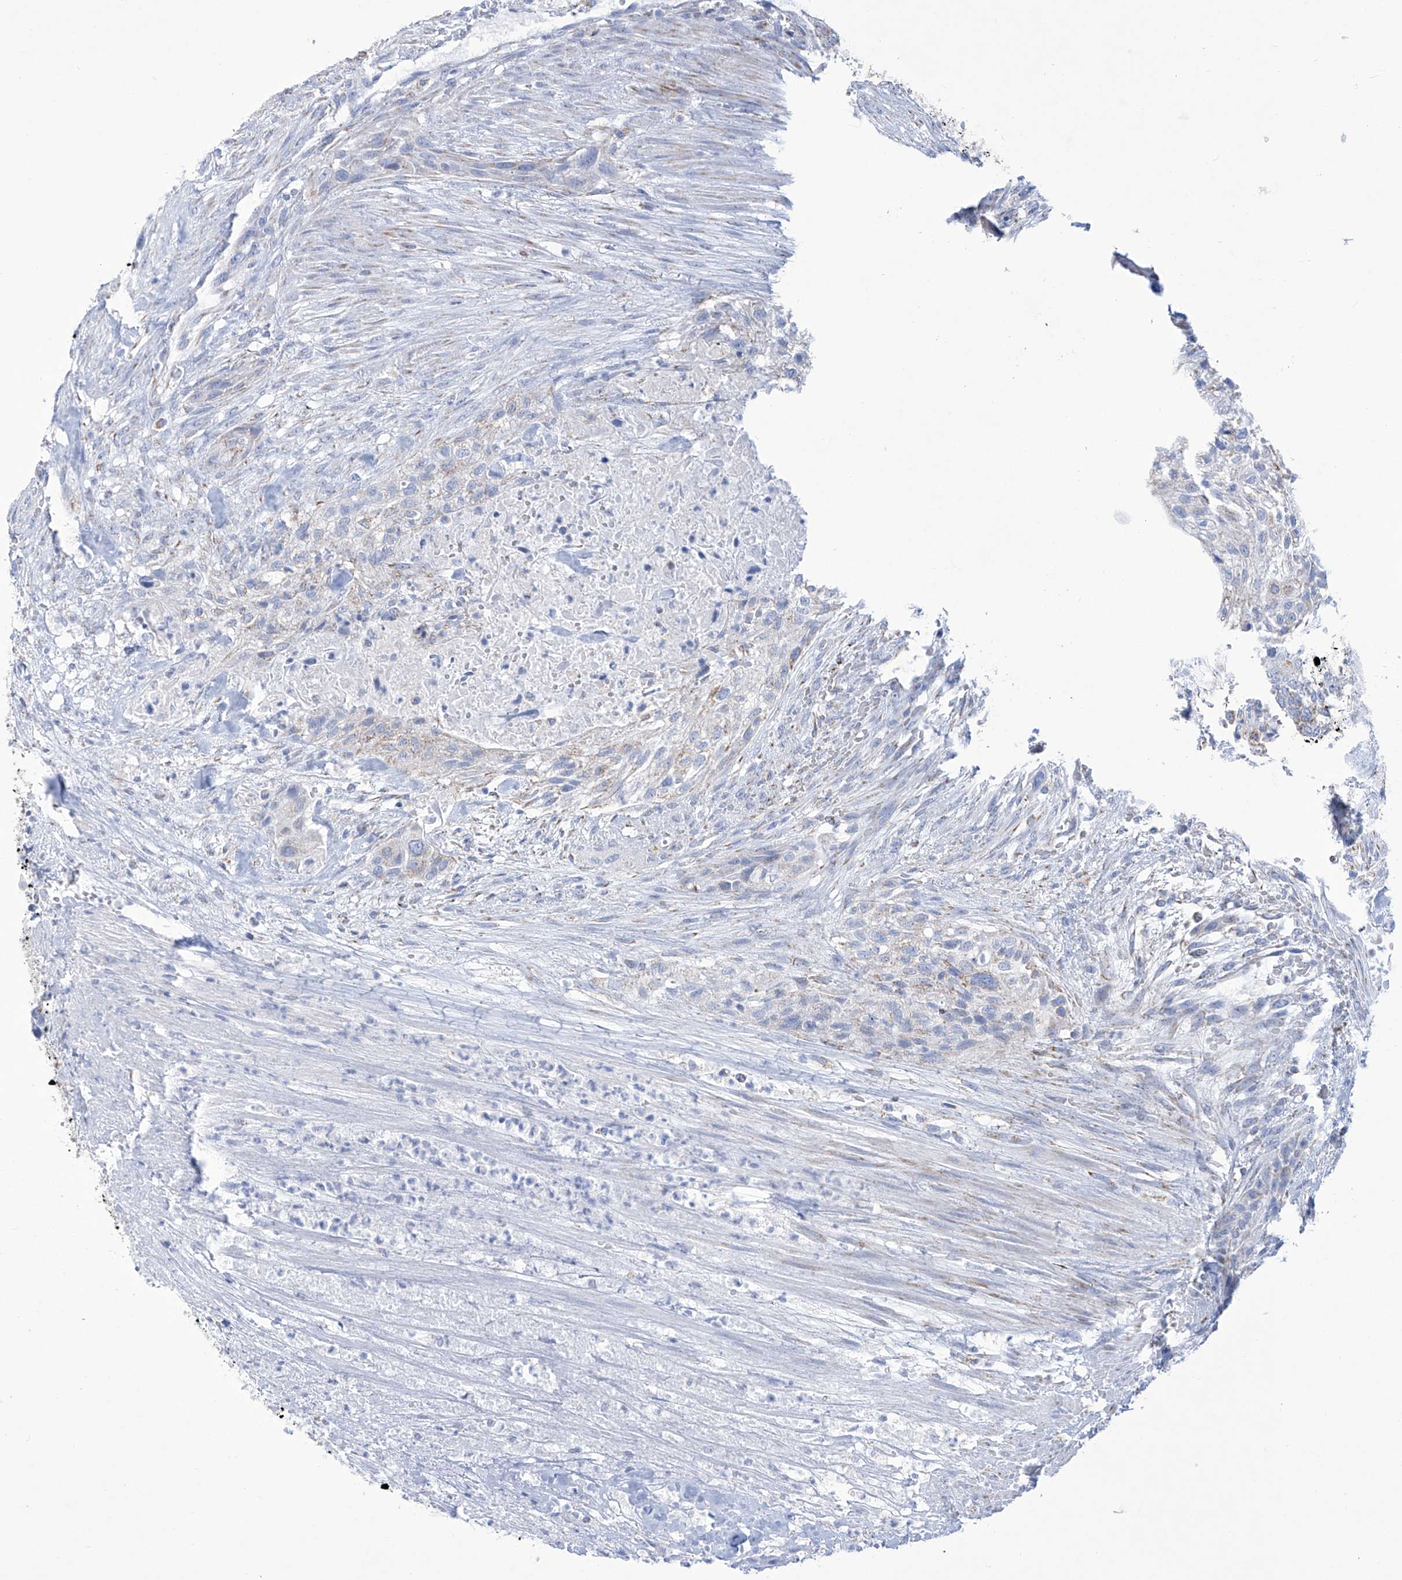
{"staining": {"intensity": "negative", "quantity": "none", "location": "none"}, "tissue": "urothelial cancer", "cell_type": "Tumor cells", "image_type": "cancer", "snomed": [{"axis": "morphology", "description": "Urothelial carcinoma, High grade"}, {"axis": "topography", "description": "Urinary bladder"}], "caption": "Urothelial carcinoma (high-grade) was stained to show a protein in brown. There is no significant staining in tumor cells. The staining was performed using DAB (3,3'-diaminobenzidine) to visualize the protein expression in brown, while the nuclei were stained in blue with hematoxylin (Magnification: 20x).", "gene": "ALDH6A1", "patient": {"sex": "male", "age": 35}}